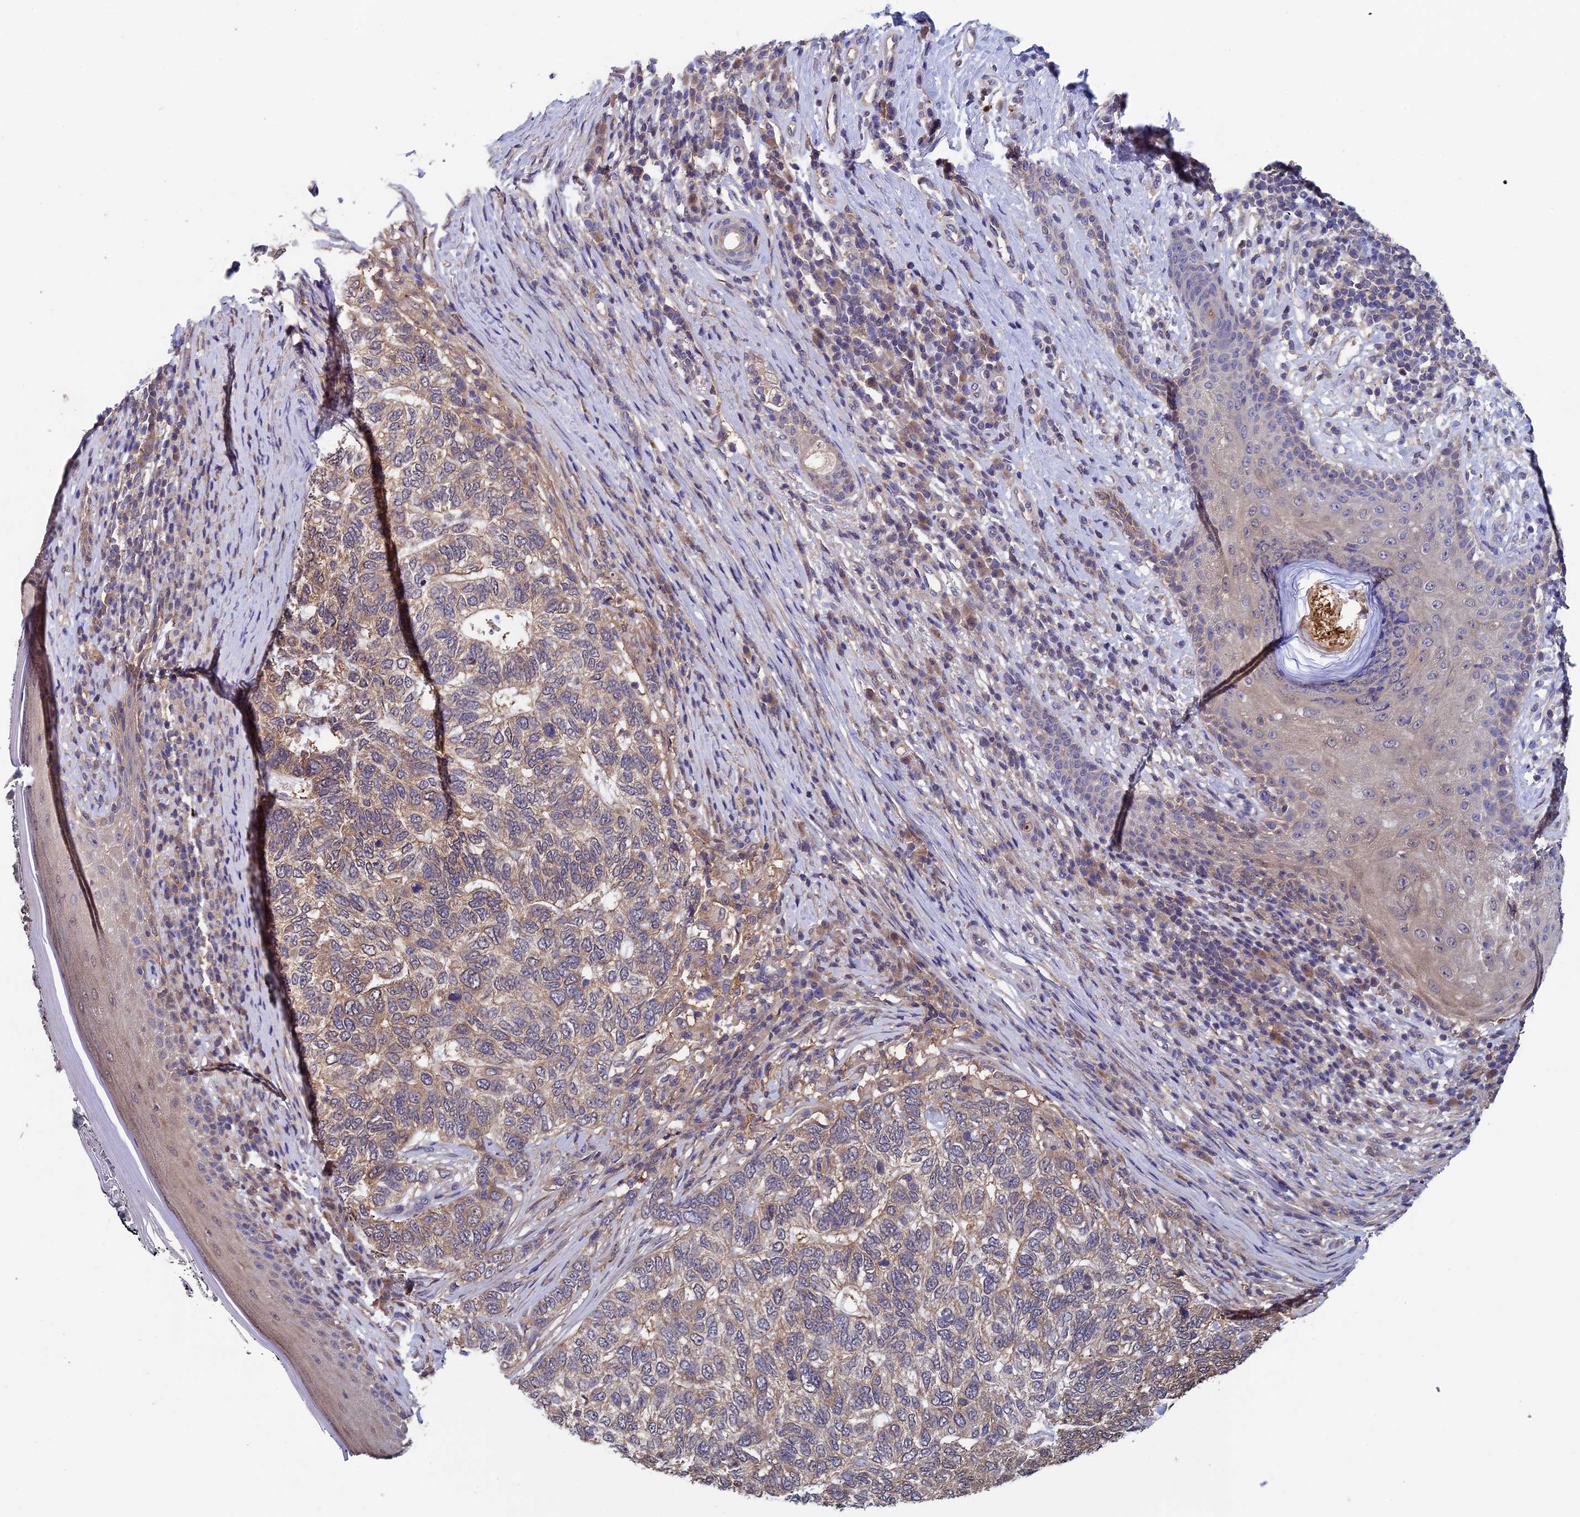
{"staining": {"intensity": "weak", "quantity": "<25%", "location": "cytoplasmic/membranous"}, "tissue": "skin cancer", "cell_type": "Tumor cells", "image_type": "cancer", "snomed": [{"axis": "morphology", "description": "Basal cell carcinoma"}, {"axis": "topography", "description": "Skin"}], "caption": "Tumor cells are negative for brown protein staining in skin basal cell carcinoma.", "gene": "LCMT1", "patient": {"sex": "female", "age": 65}}